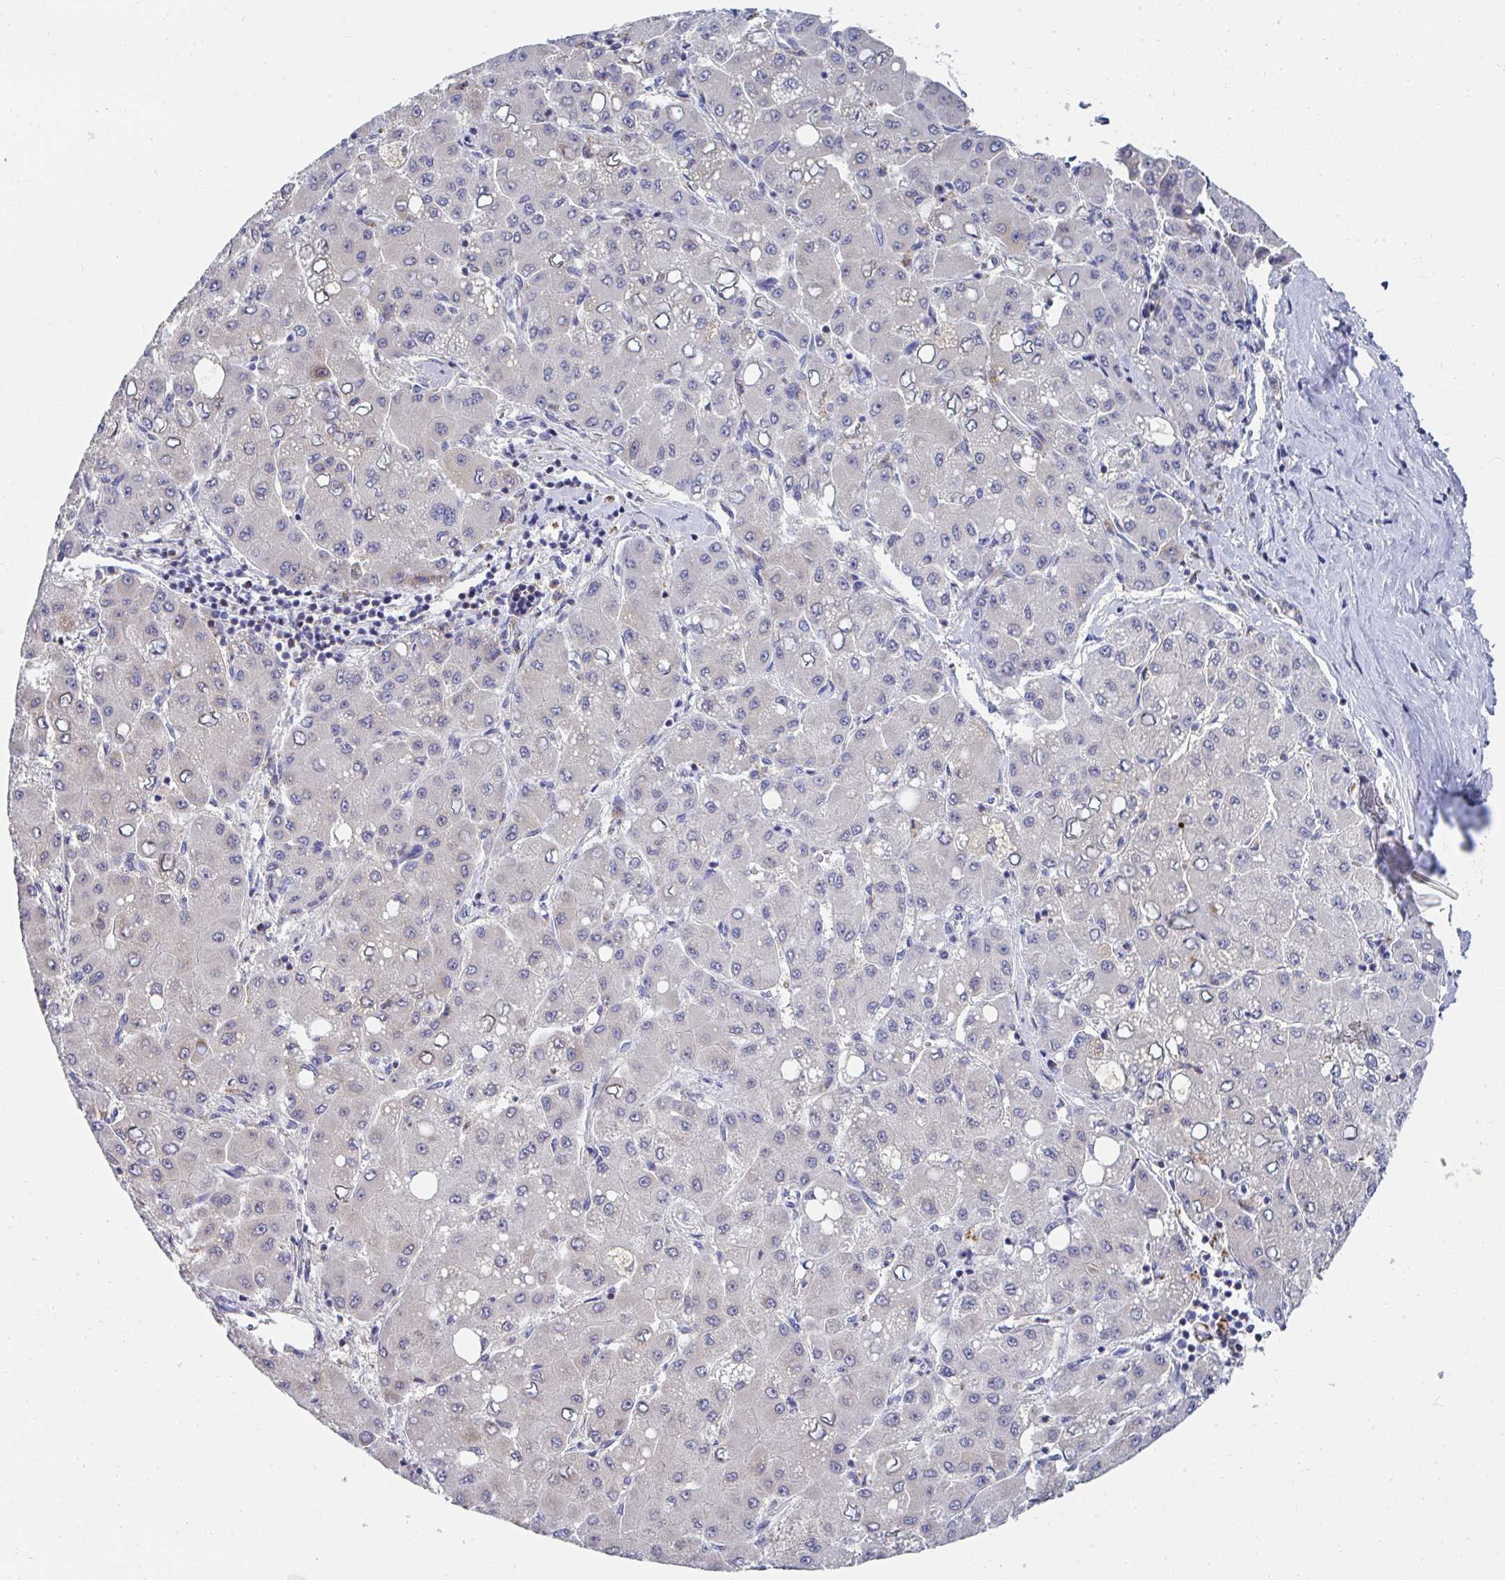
{"staining": {"intensity": "negative", "quantity": "none", "location": "none"}, "tissue": "liver cancer", "cell_type": "Tumor cells", "image_type": "cancer", "snomed": [{"axis": "morphology", "description": "Carcinoma, Hepatocellular, NOS"}, {"axis": "topography", "description": "Liver"}], "caption": "Hepatocellular carcinoma (liver) stained for a protein using IHC reveals no expression tumor cells.", "gene": "MGAM2", "patient": {"sex": "male", "age": 40}}